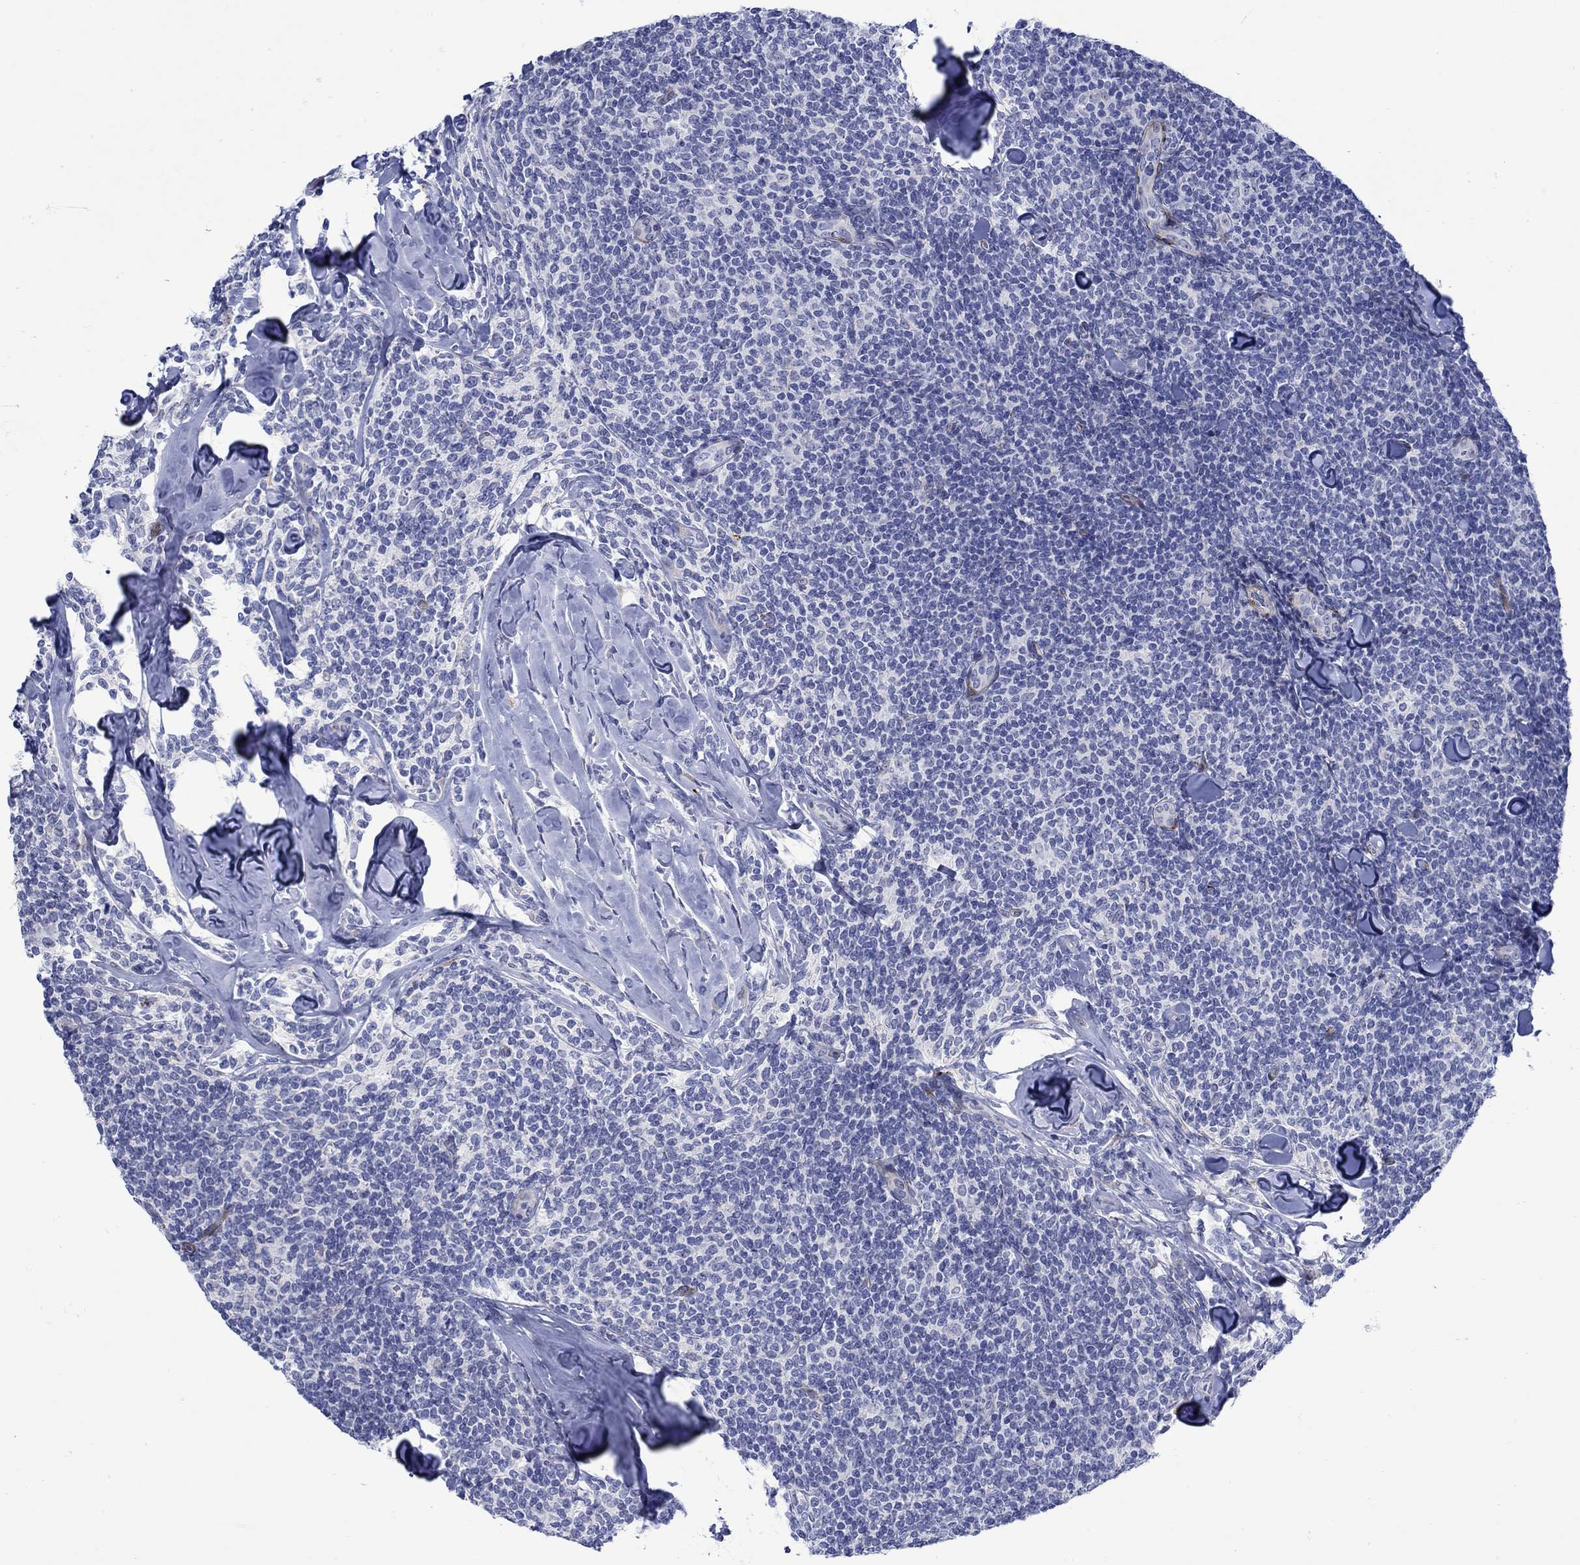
{"staining": {"intensity": "negative", "quantity": "none", "location": "none"}, "tissue": "lymphoma", "cell_type": "Tumor cells", "image_type": "cancer", "snomed": [{"axis": "morphology", "description": "Malignant lymphoma, non-Hodgkin's type, Low grade"}, {"axis": "topography", "description": "Lymph node"}], "caption": "IHC histopathology image of human lymphoma stained for a protein (brown), which displays no staining in tumor cells.", "gene": "KSR2", "patient": {"sex": "female", "age": 56}}